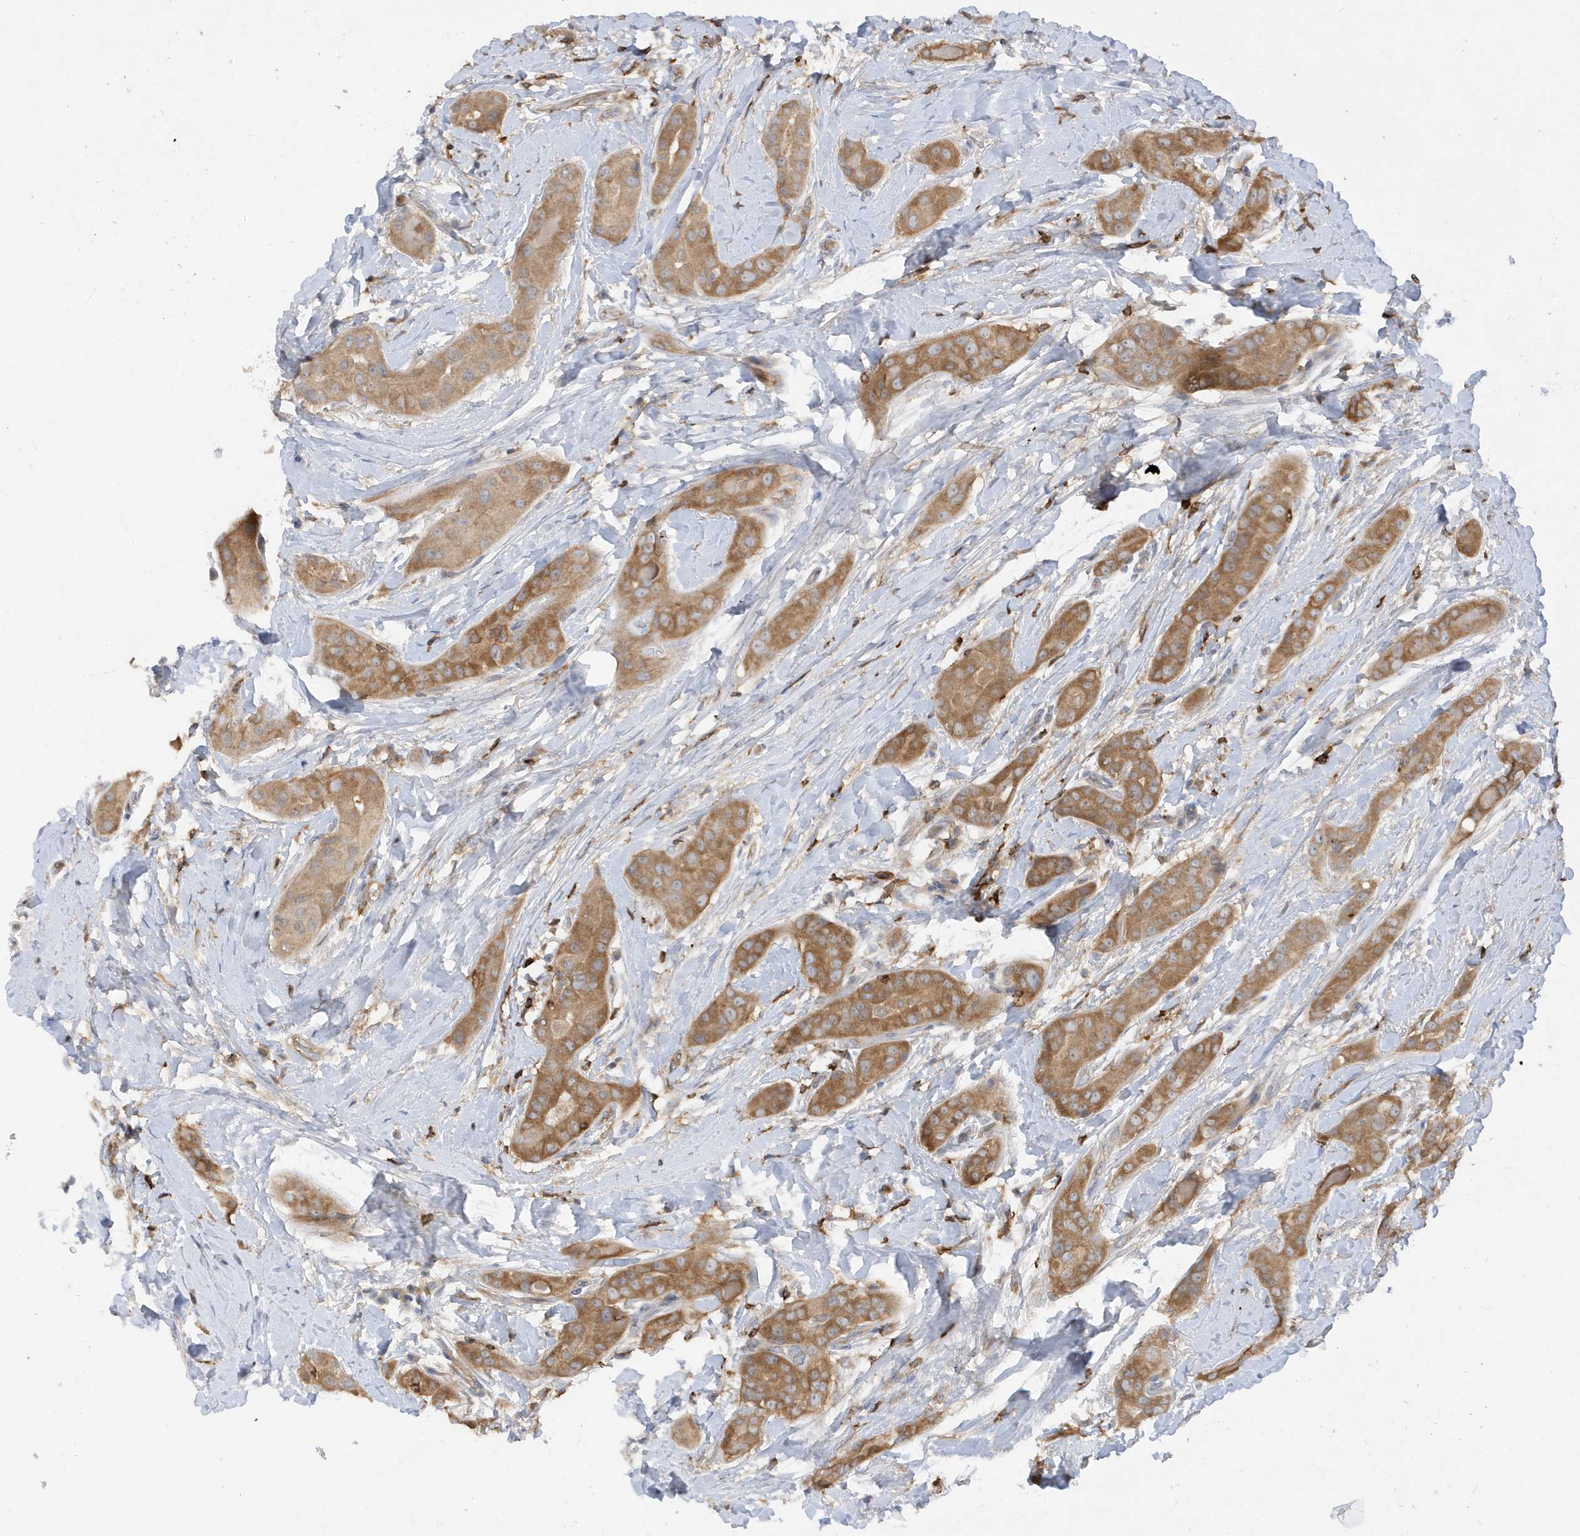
{"staining": {"intensity": "moderate", "quantity": "25%-75%", "location": "cytoplasmic/membranous"}, "tissue": "thyroid cancer", "cell_type": "Tumor cells", "image_type": "cancer", "snomed": [{"axis": "morphology", "description": "Papillary adenocarcinoma, NOS"}, {"axis": "topography", "description": "Thyroid gland"}], "caption": "IHC (DAB (3,3'-diaminobenzidine)) staining of papillary adenocarcinoma (thyroid) shows moderate cytoplasmic/membranous protein positivity in approximately 25%-75% of tumor cells.", "gene": "PHACTR2", "patient": {"sex": "male", "age": 33}}